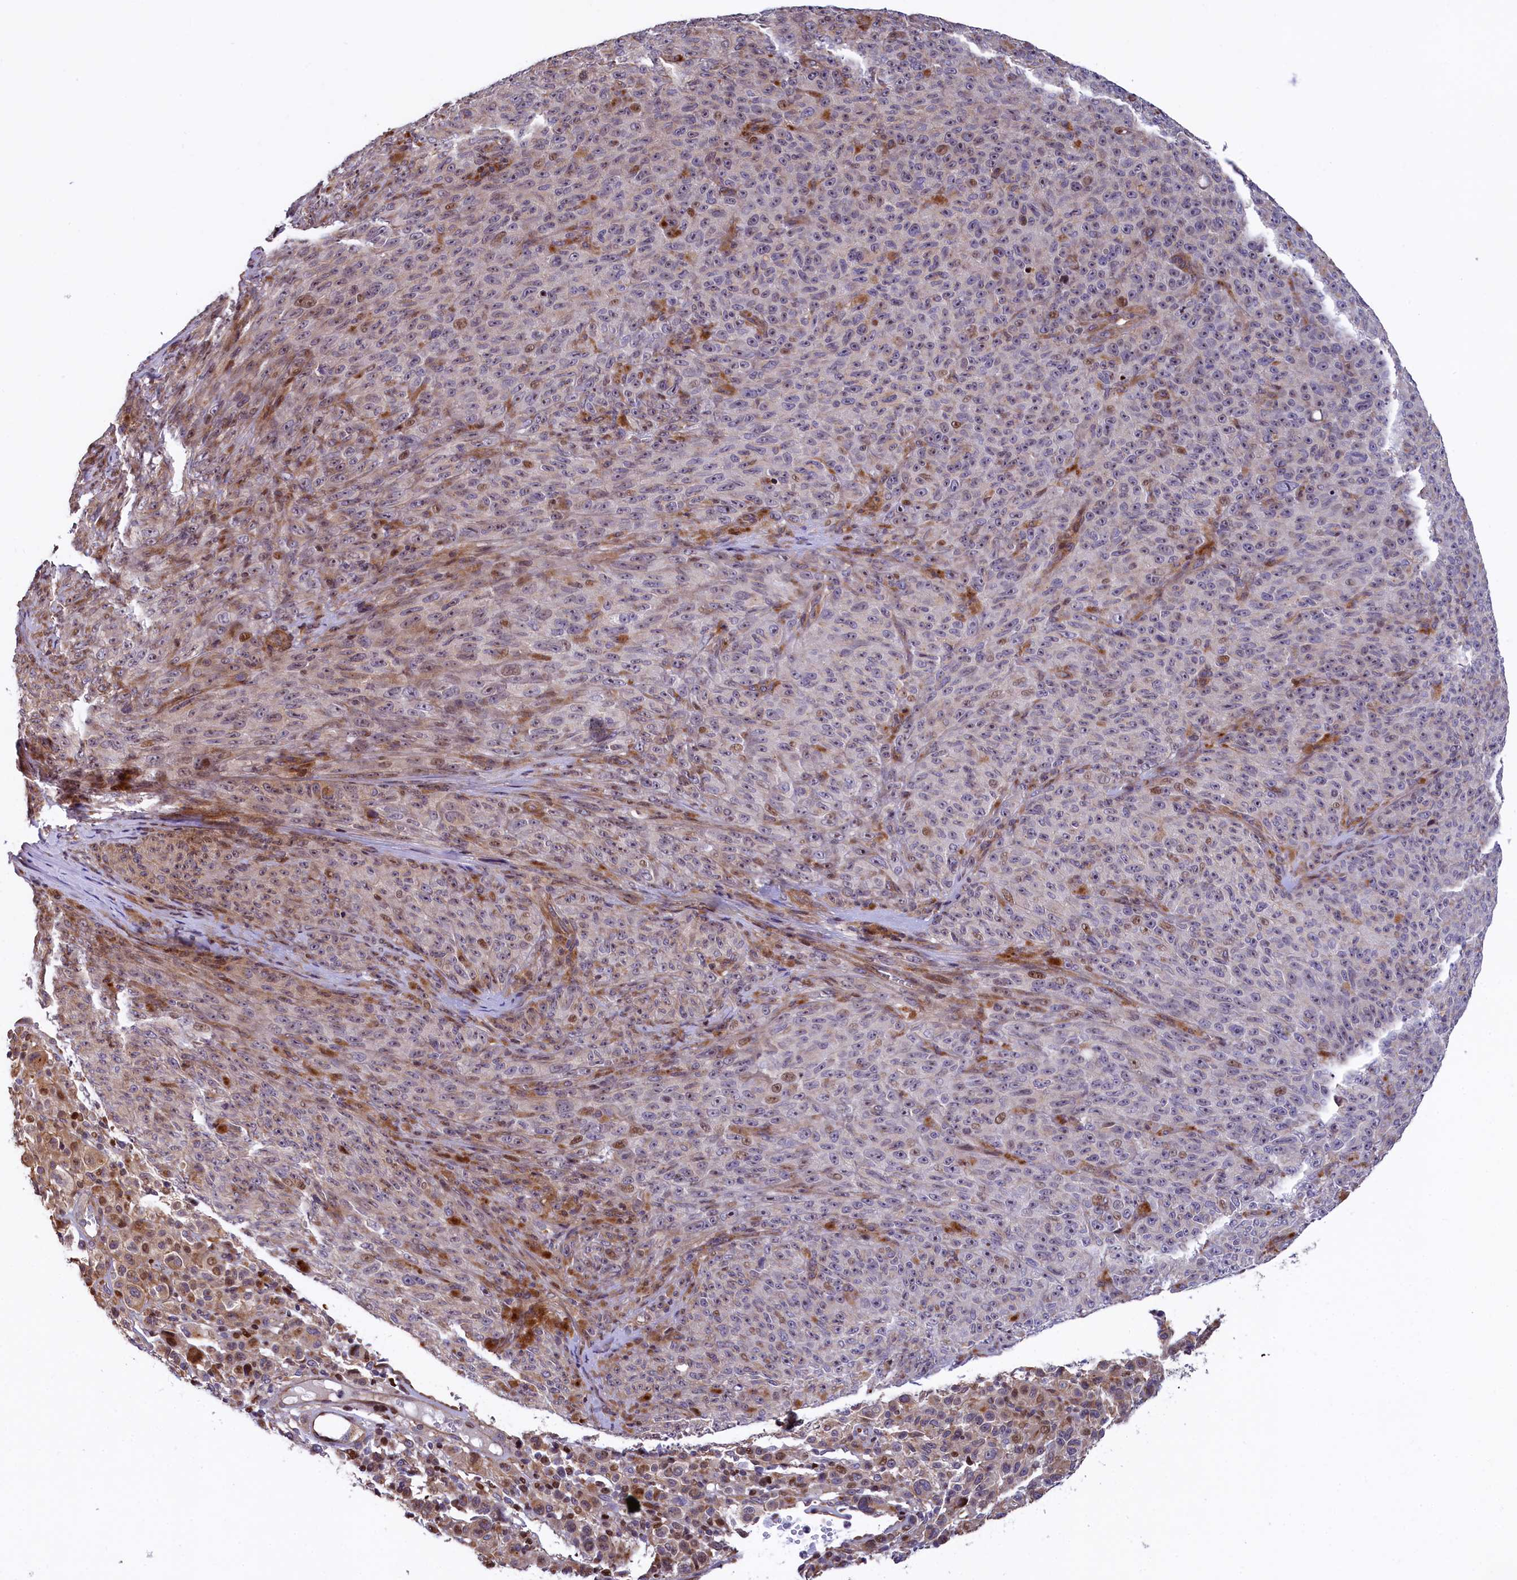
{"staining": {"intensity": "negative", "quantity": "none", "location": "none"}, "tissue": "melanoma", "cell_type": "Tumor cells", "image_type": "cancer", "snomed": [{"axis": "morphology", "description": "Malignant melanoma, NOS"}, {"axis": "topography", "description": "Skin"}], "caption": "Immunohistochemistry (IHC) micrograph of neoplastic tissue: melanoma stained with DAB (3,3'-diaminobenzidine) reveals no significant protein expression in tumor cells.", "gene": "TGDS", "patient": {"sex": "female", "age": 82}}